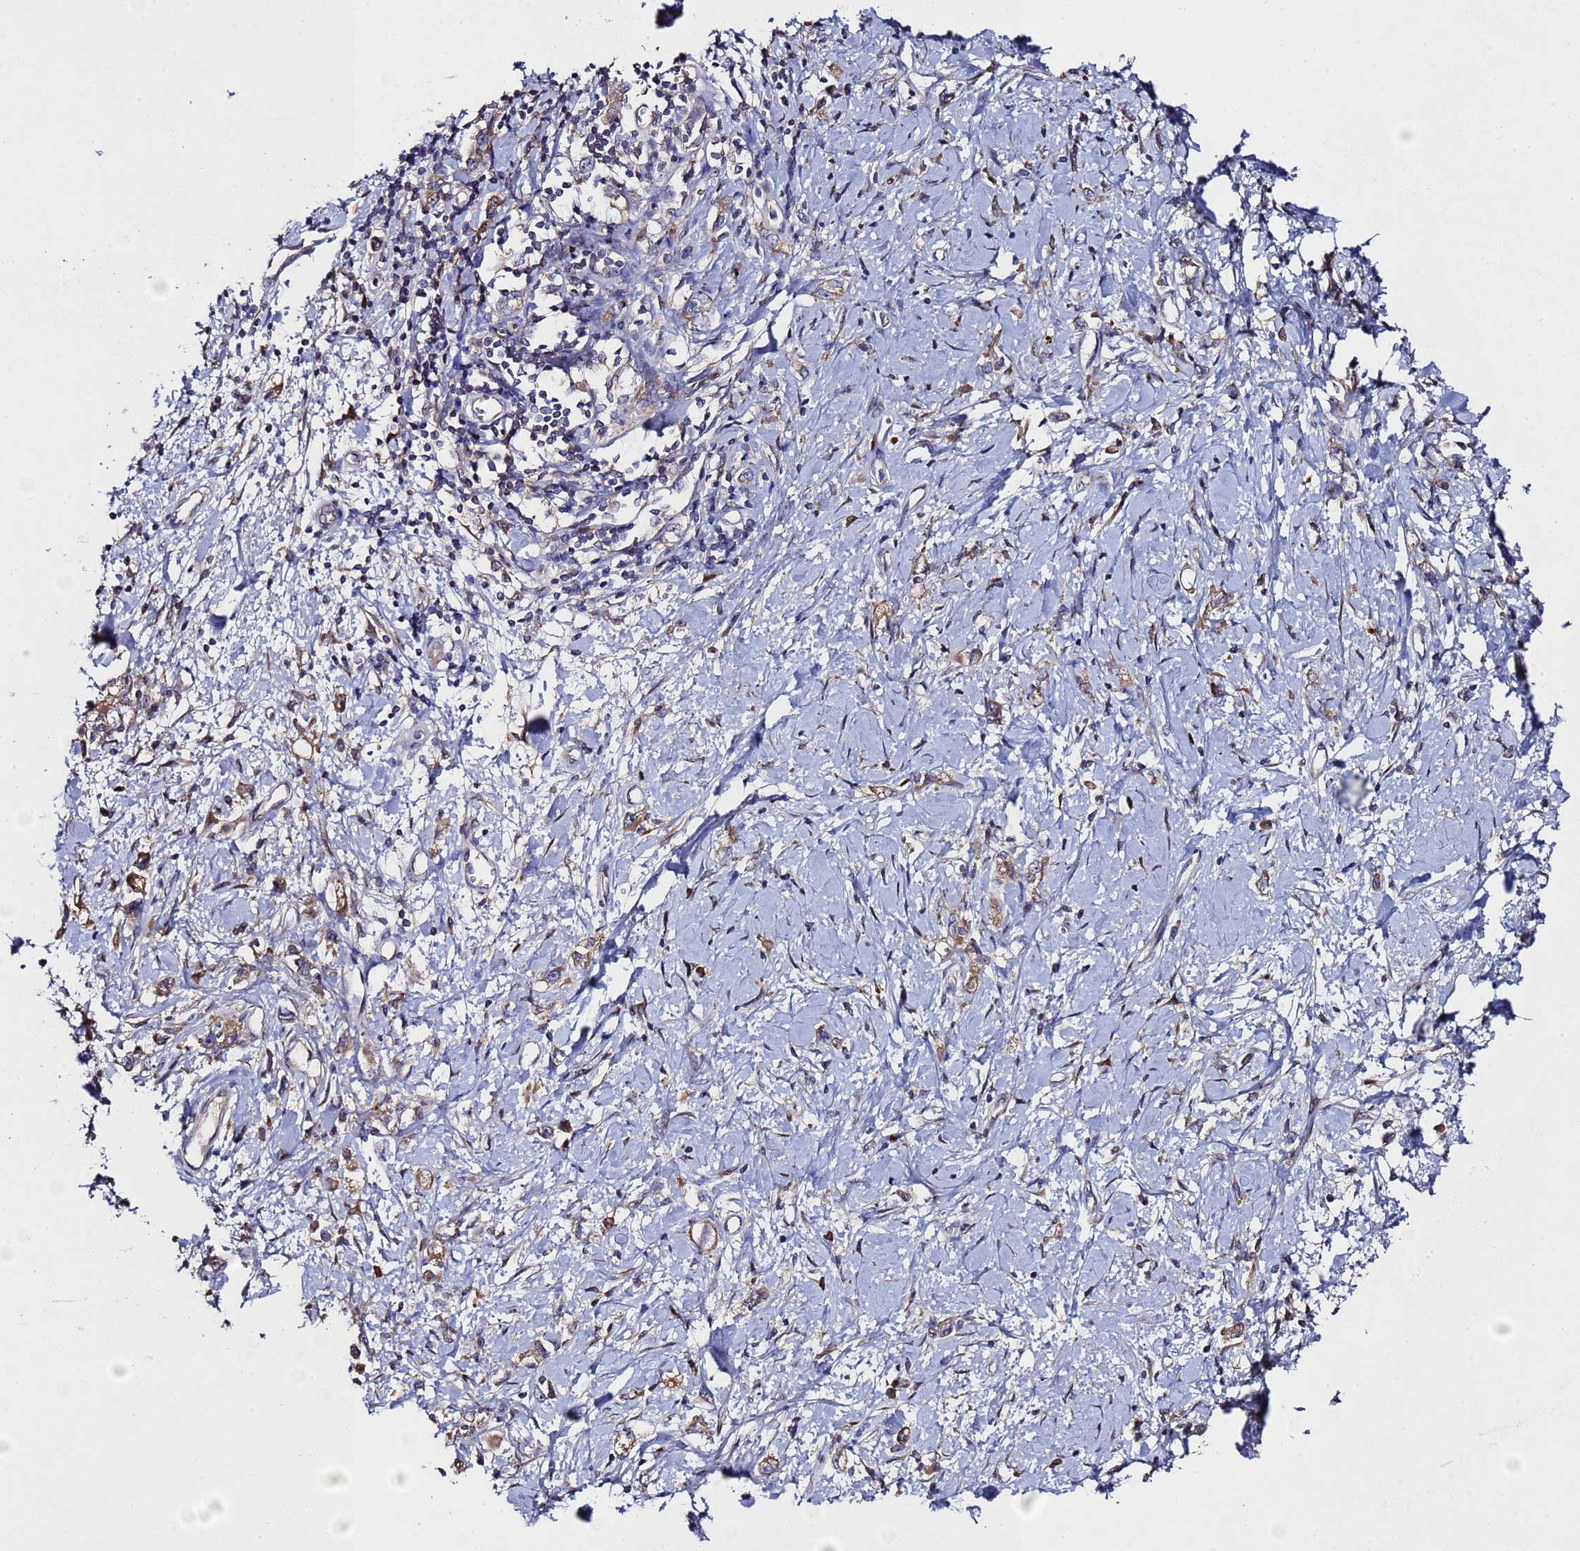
{"staining": {"intensity": "weak", "quantity": ">75%", "location": "cytoplasmic/membranous"}, "tissue": "stomach cancer", "cell_type": "Tumor cells", "image_type": "cancer", "snomed": [{"axis": "morphology", "description": "Adenocarcinoma, NOS"}, {"axis": "topography", "description": "Stomach"}], "caption": "Immunohistochemistry of stomach adenocarcinoma displays low levels of weak cytoplasmic/membranous expression in approximately >75% of tumor cells. (brown staining indicates protein expression, while blue staining denotes nuclei).", "gene": "ALG3", "patient": {"sex": "female", "age": 76}}